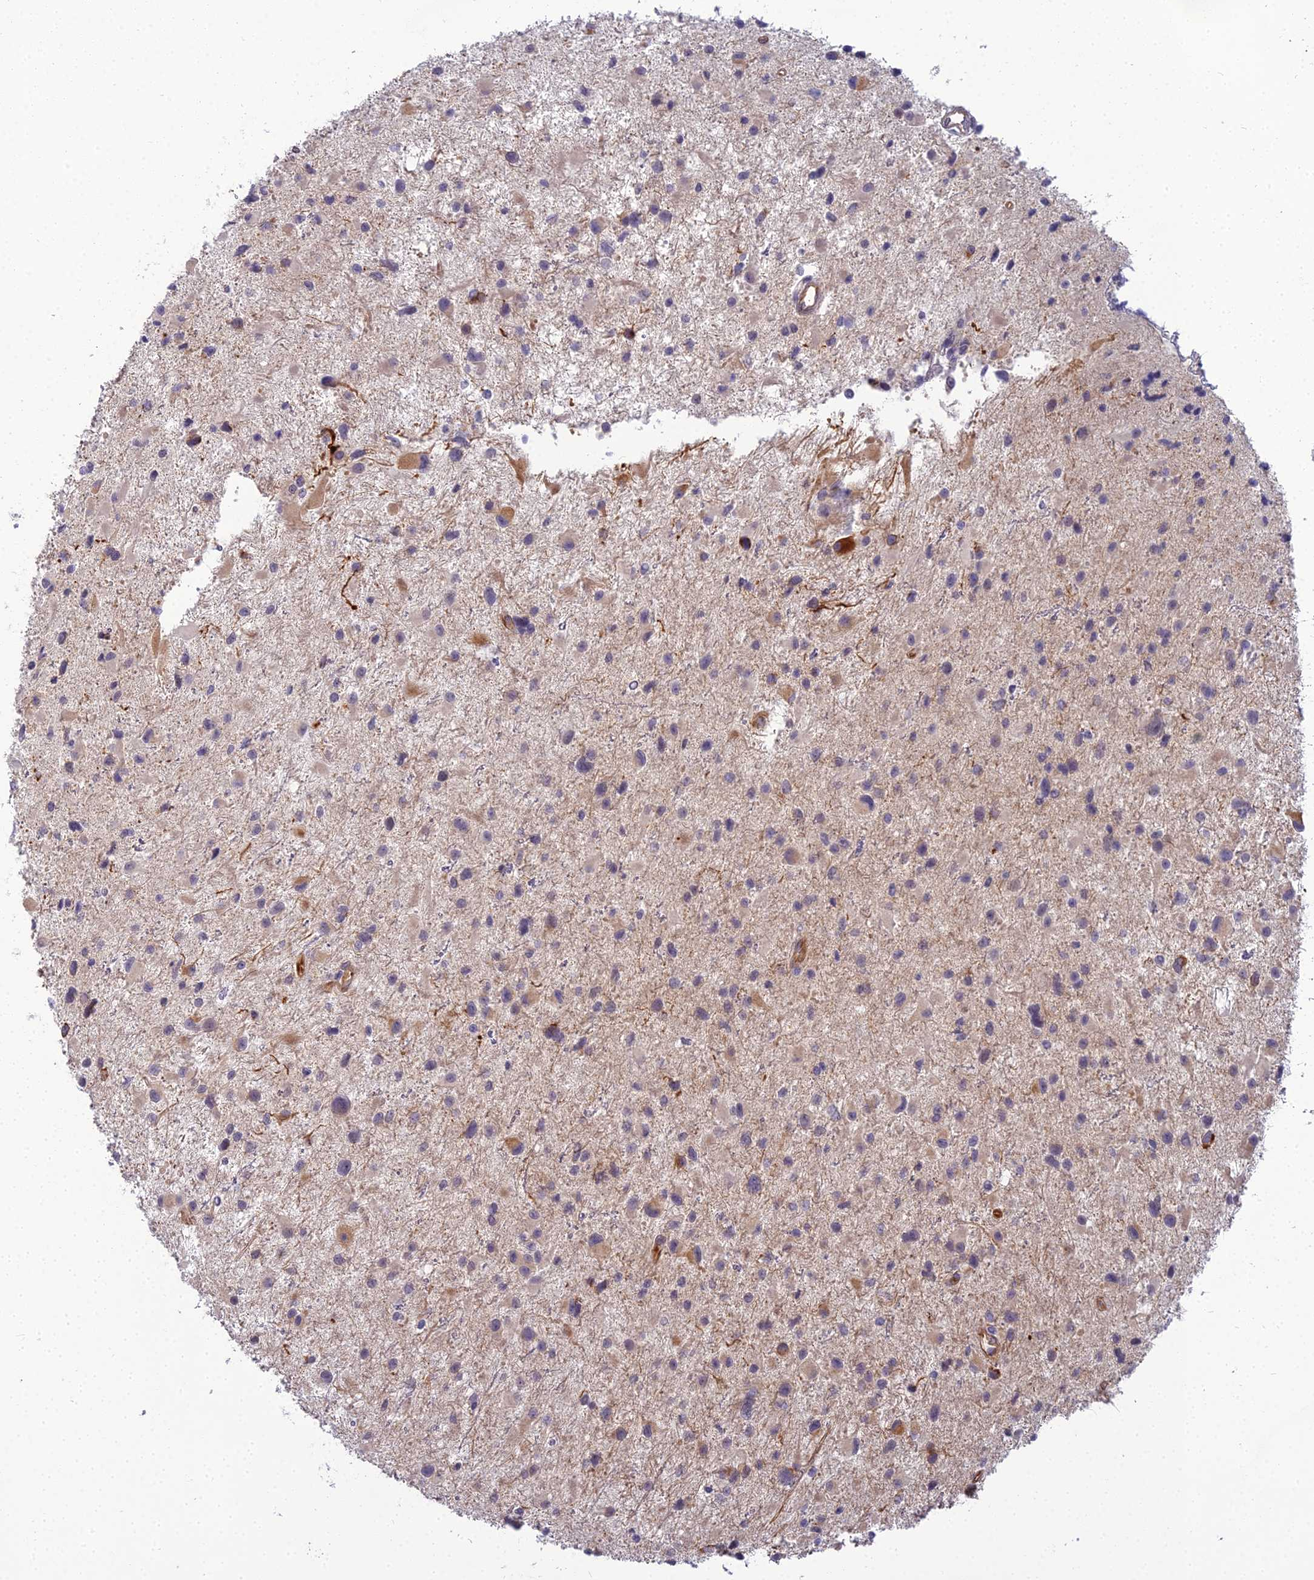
{"staining": {"intensity": "moderate", "quantity": "<25%", "location": "cytoplasmic/membranous"}, "tissue": "glioma", "cell_type": "Tumor cells", "image_type": "cancer", "snomed": [{"axis": "morphology", "description": "Glioma, malignant, Low grade"}, {"axis": "topography", "description": "Brain"}], "caption": "A micrograph of malignant glioma (low-grade) stained for a protein displays moderate cytoplasmic/membranous brown staining in tumor cells.", "gene": "RGL3", "patient": {"sex": "female", "age": 32}}